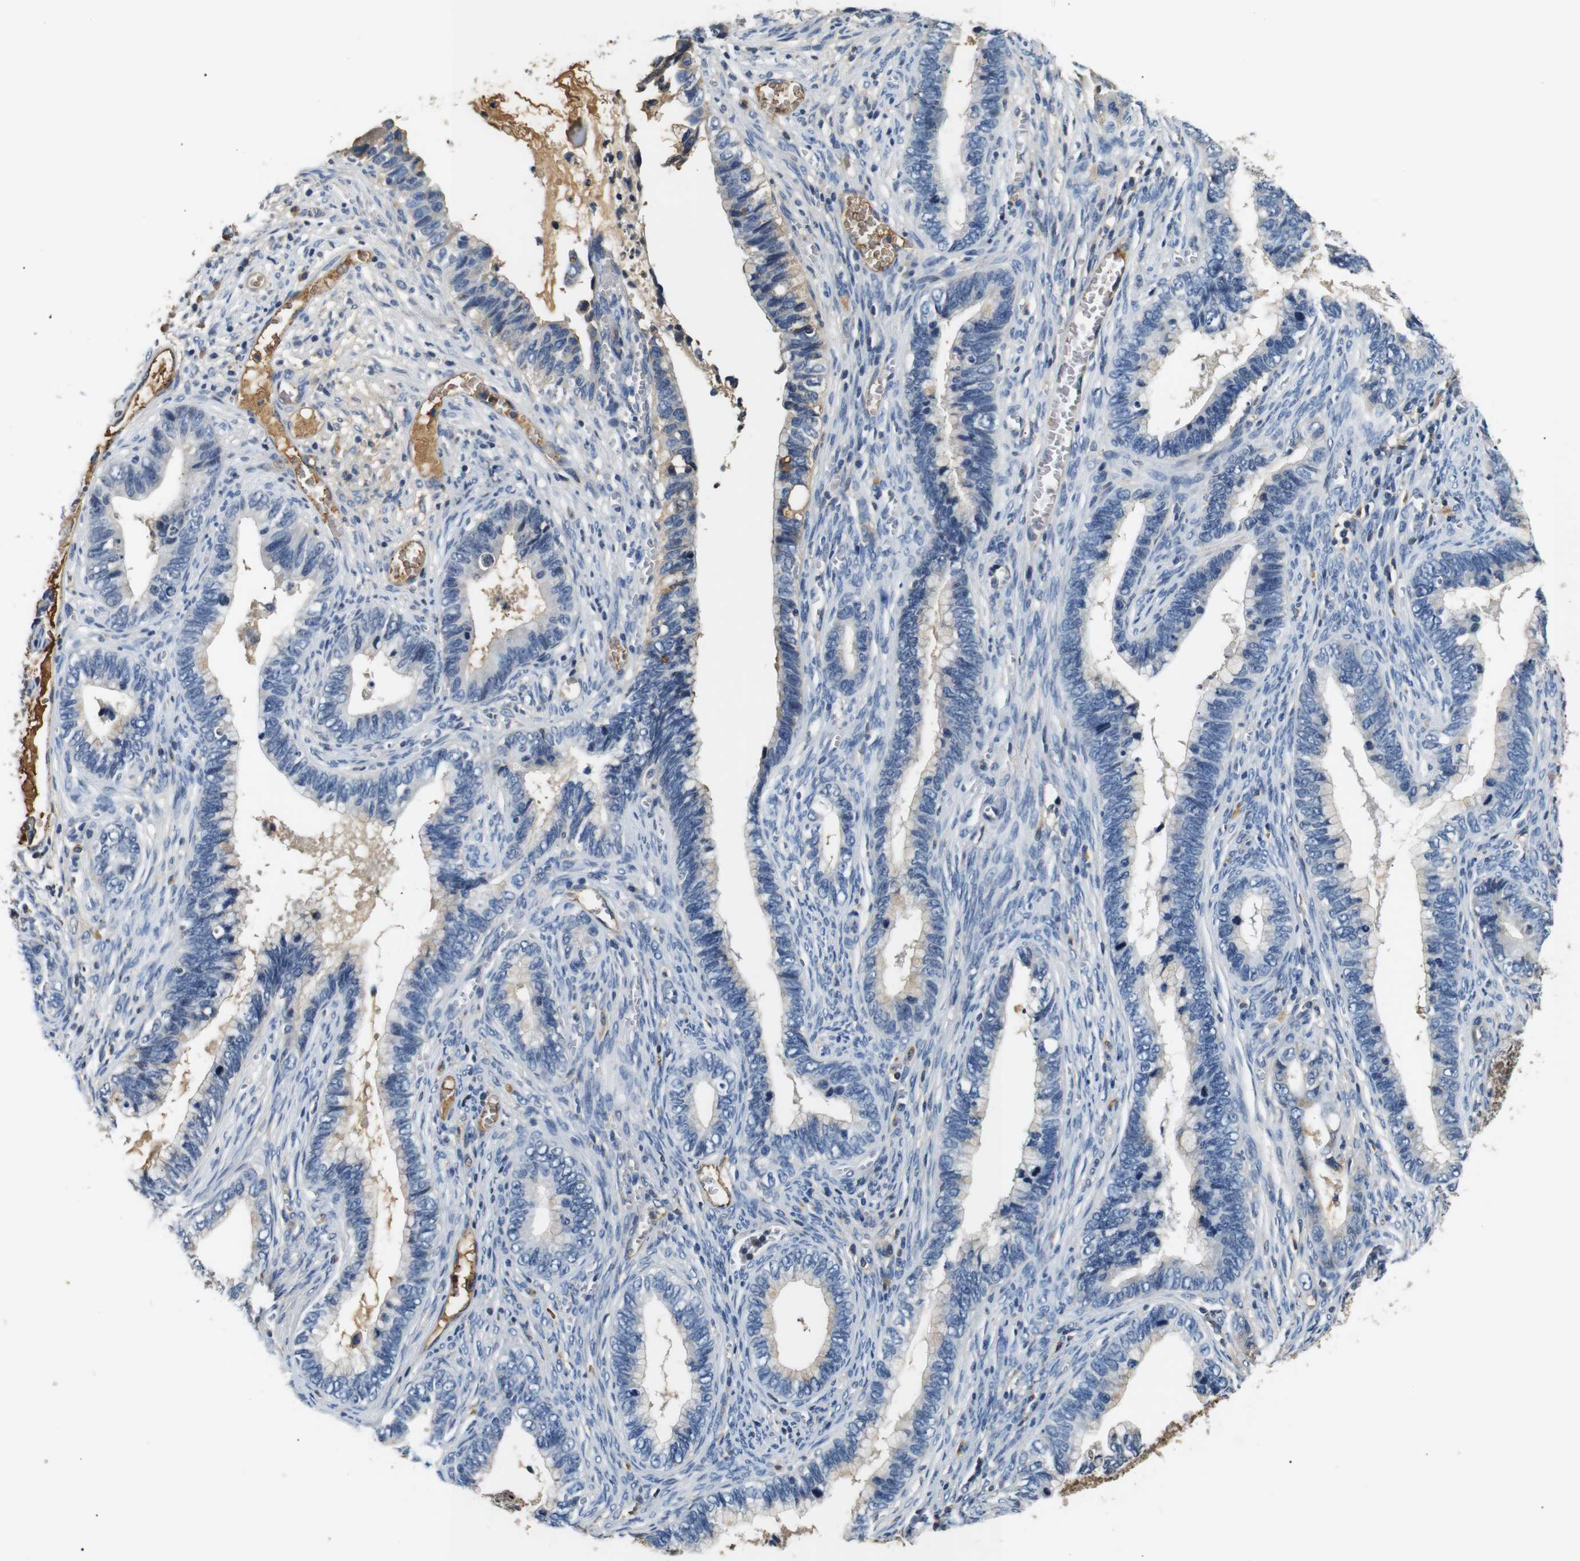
{"staining": {"intensity": "weak", "quantity": "<25%", "location": "cytoplasmic/membranous"}, "tissue": "cervical cancer", "cell_type": "Tumor cells", "image_type": "cancer", "snomed": [{"axis": "morphology", "description": "Adenocarcinoma, NOS"}, {"axis": "topography", "description": "Cervix"}], "caption": "Tumor cells are negative for protein expression in human cervical adenocarcinoma.", "gene": "LHCGR", "patient": {"sex": "female", "age": 44}}